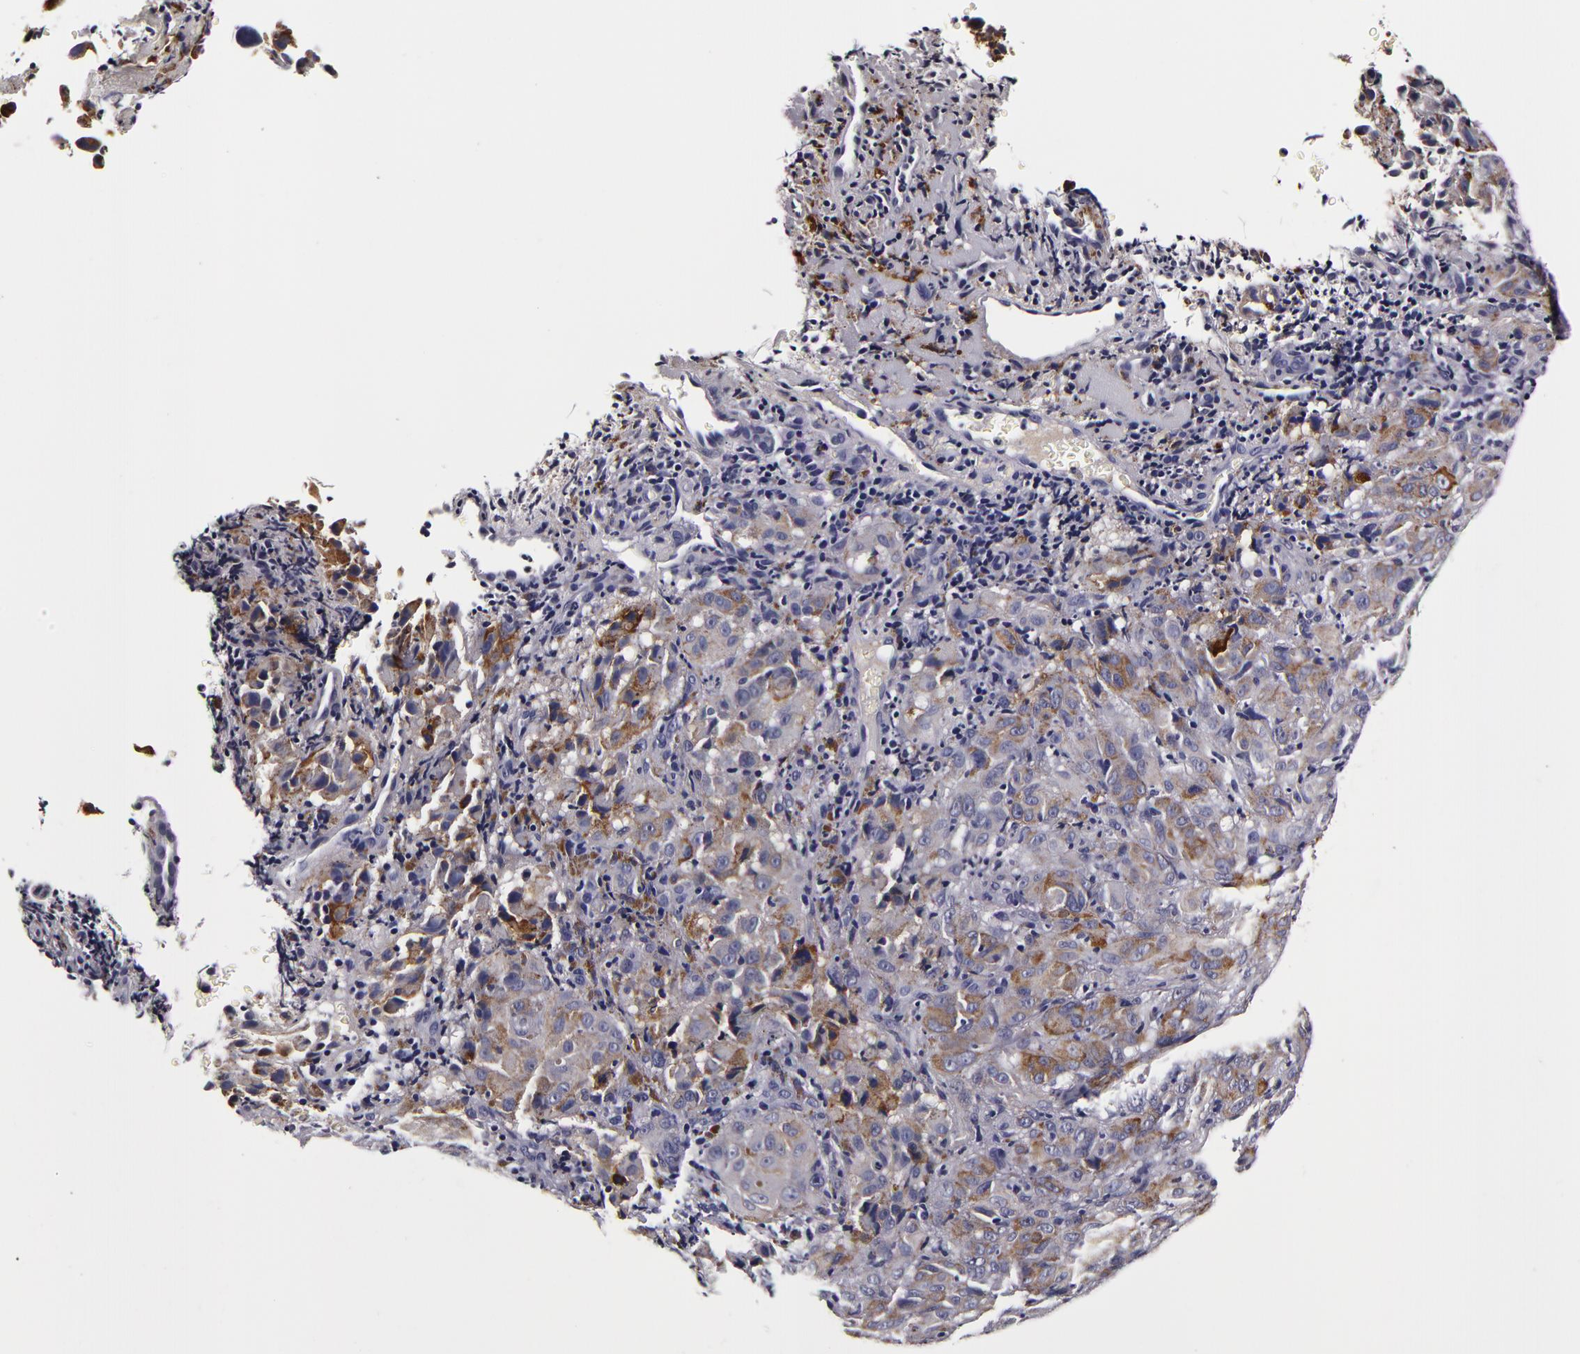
{"staining": {"intensity": "negative", "quantity": "none", "location": "none"}, "tissue": "melanoma", "cell_type": "Tumor cells", "image_type": "cancer", "snomed": [{"axis": "morphology", "description": "Malignant melanoma, NOS"}, {"axis": "topography", "description": "Skin"}], "caption": "Immunohistochemical staining of human melanoma exhibits no significant positivity in tumor cells.", "gene": "LGALS3BP", "patient": {"sex": "male", "age": 75}}